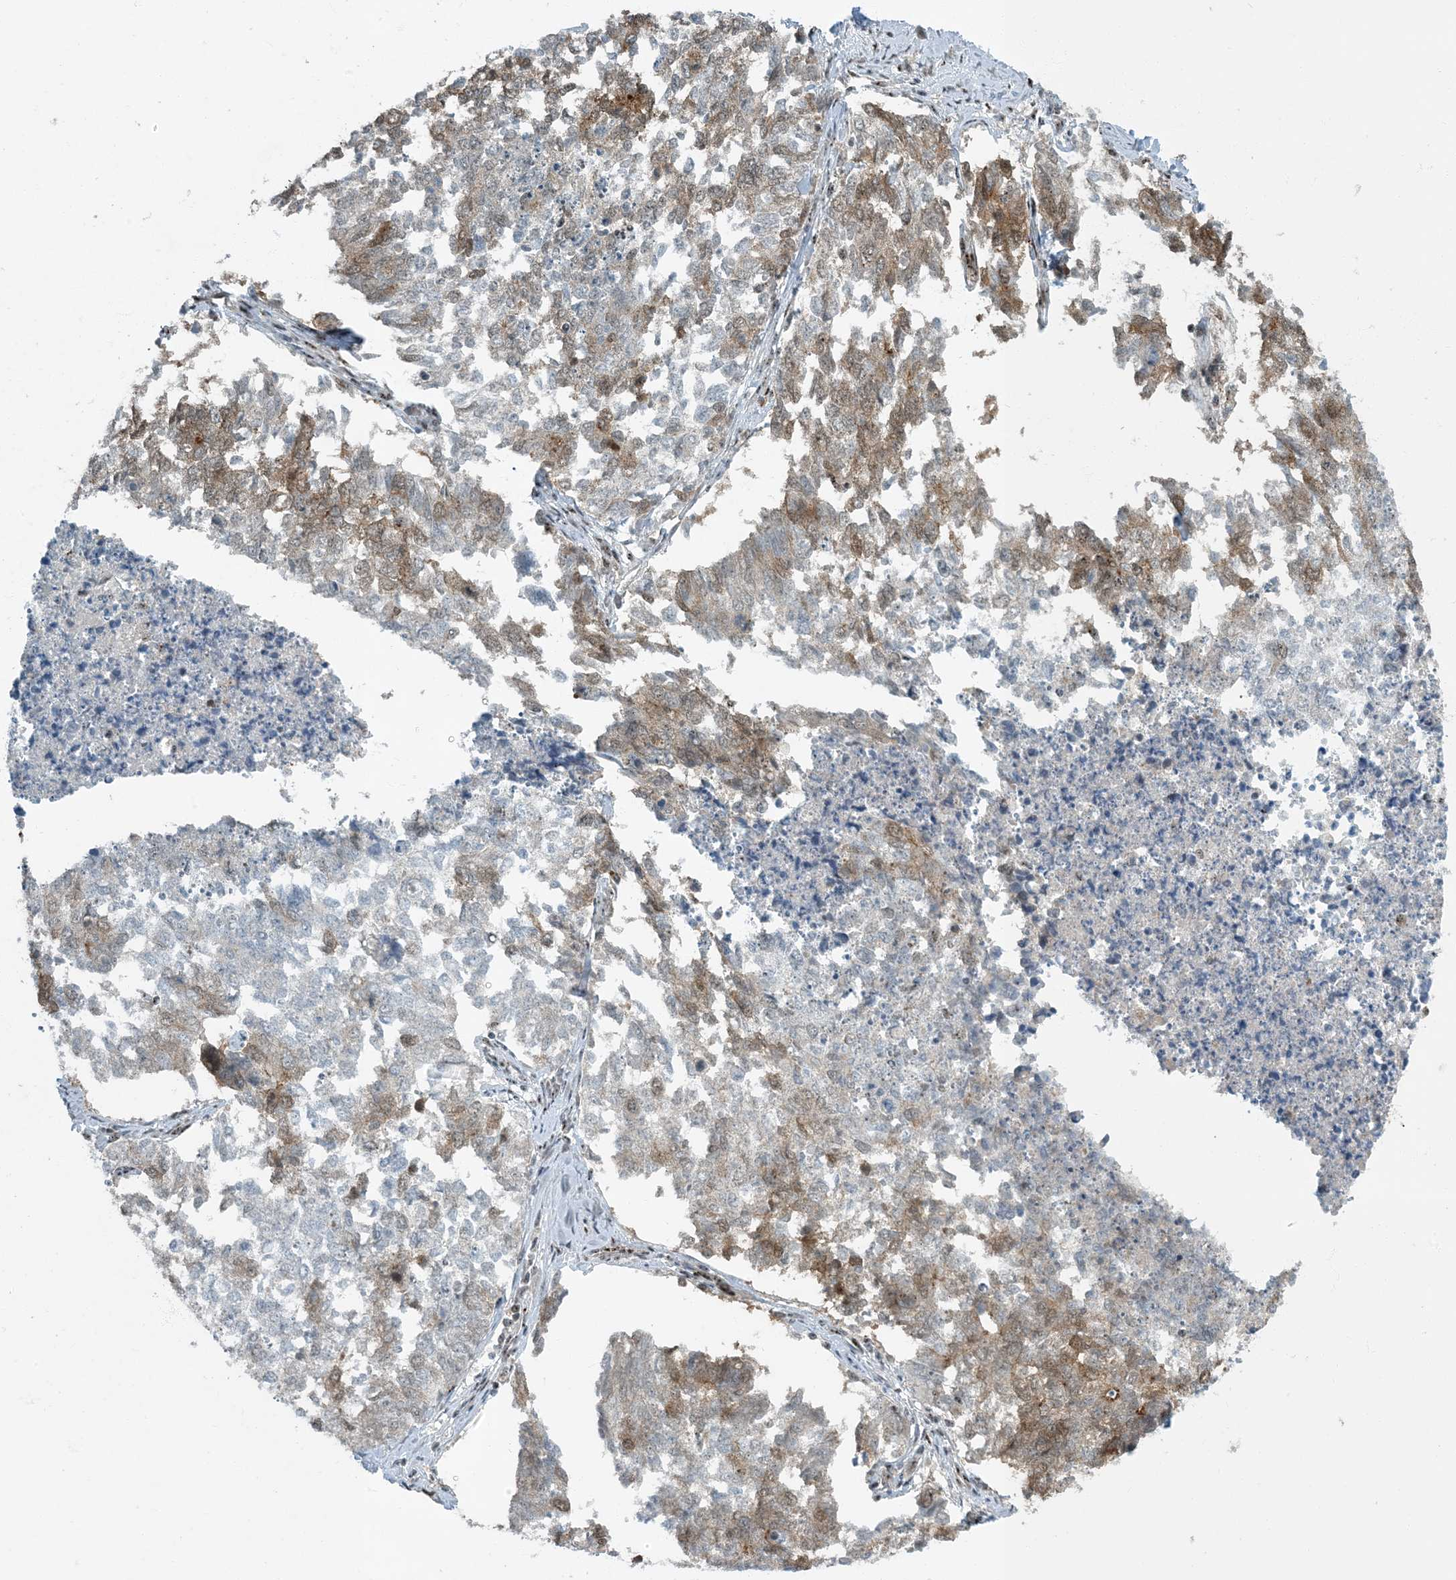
{"staining": {"intensity": "moderate", "quantity": "25%-75%", "location": "cytoplasmic/membranous"}, "tissue": "cervical cancer", "cell_type": "Tumor cells", "image_type": "cancer", "snomed": [{"axis": "morphology", "description": "Squamous cell carcinoma, NOS"}, {"axis": "topography", "description": "Cervix"}], "caption": "Squamous cell carcinoma (cervical) tissue demonstrates moderate cytoplasmic/membranous expression in about 25%-75% of tumor cells, visualized by immunohistochemistry.", "gene": "MBD1", "patient": {"sex": "female", "age": 63}}